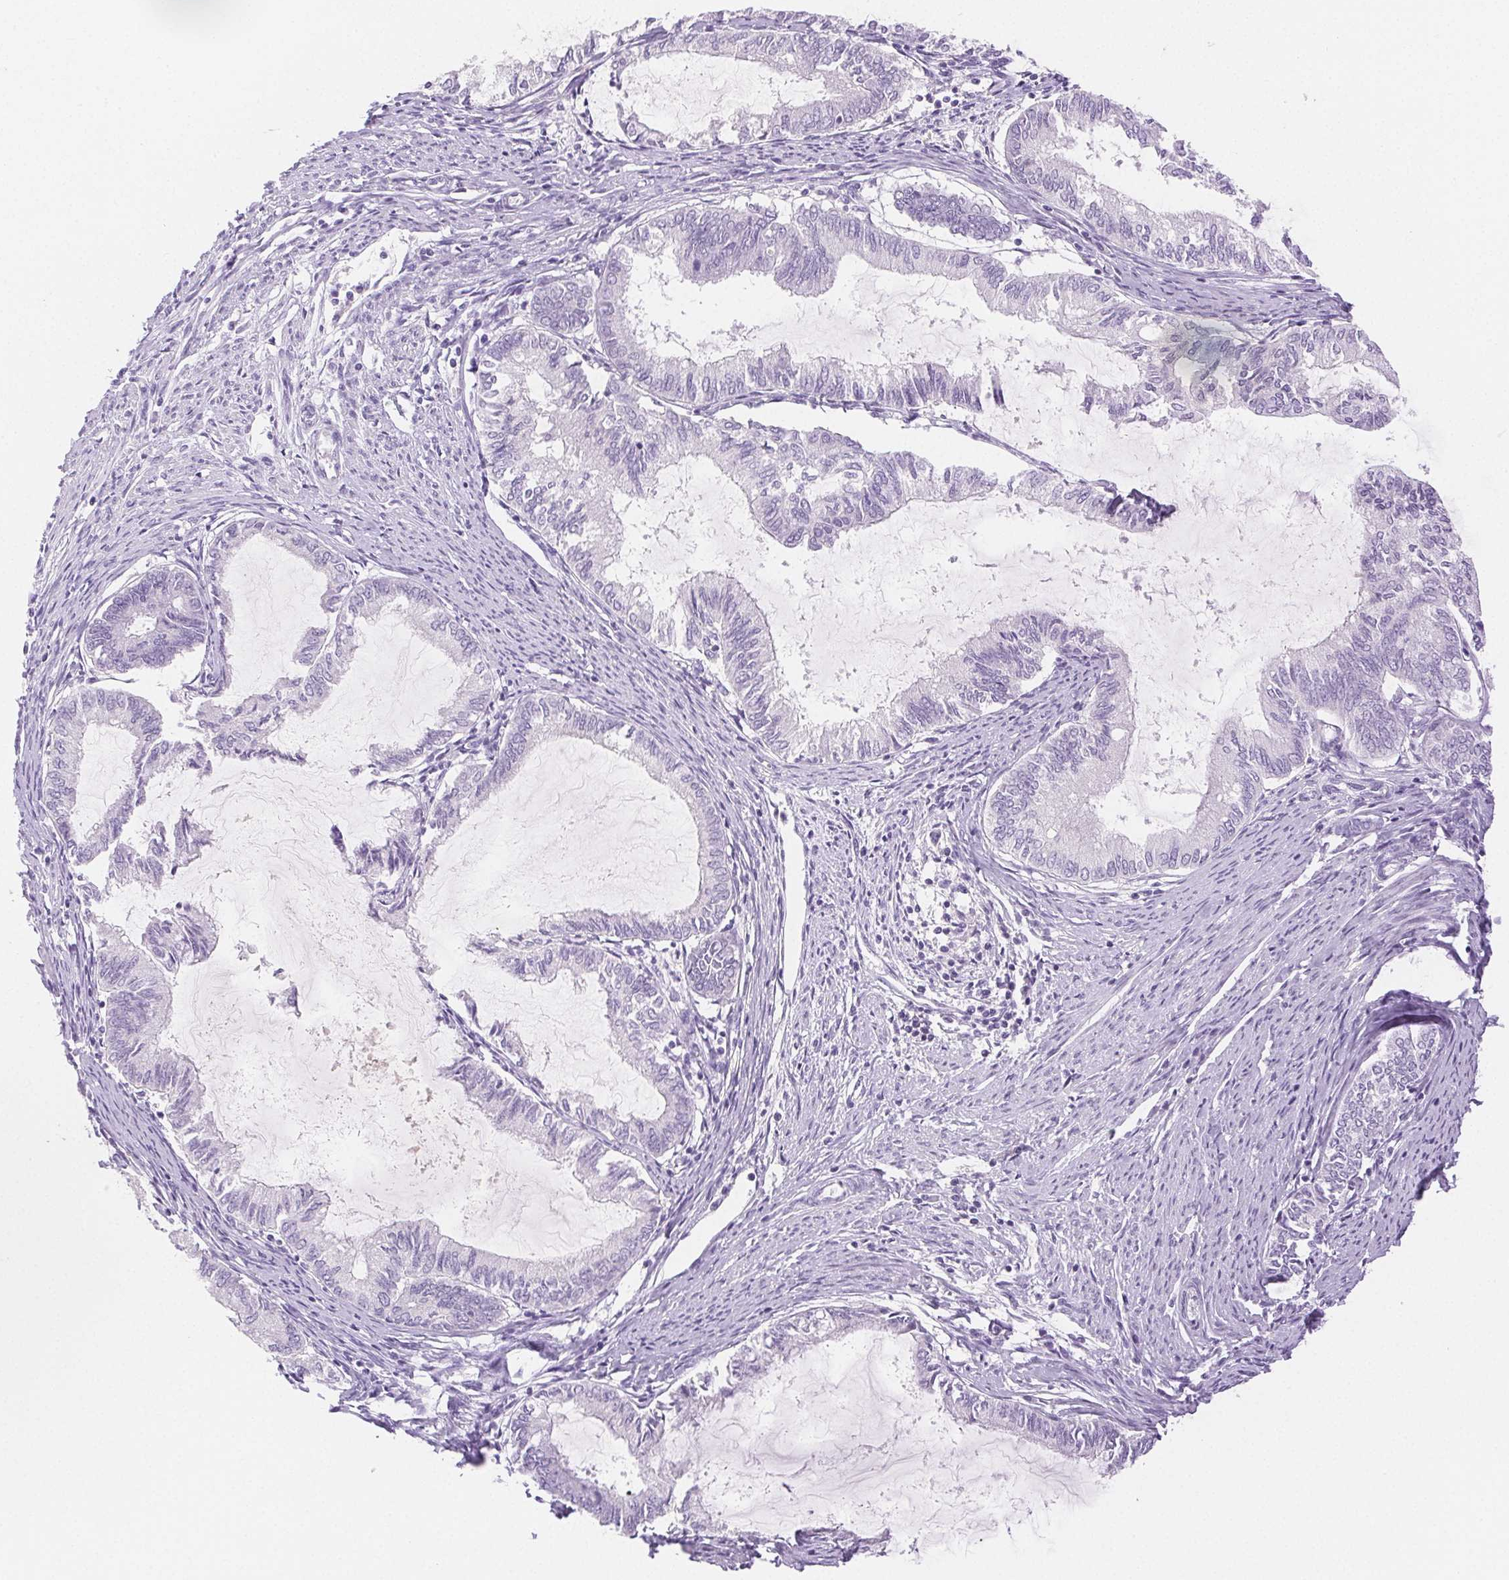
{"staining": {"intensity": "negative", "quantity": "none", "location": "none"}, "tissue": "endometrial cancer", "cell_type": "Tumor cells", "image_type": "cancer", "snomed": [{"axis": "morphology", "description": "Adenocarcinoma, NOS"}, {"axis": "topography", "description": "Endometrium"}], "caption": "A high-resolution image shows immunohistochemistry staining of endometrial adenocarcinoma, which shows no significant staining in tumor cells.", "gene": "SPACA4", "patient": {"sex": "female", "age": 86}}